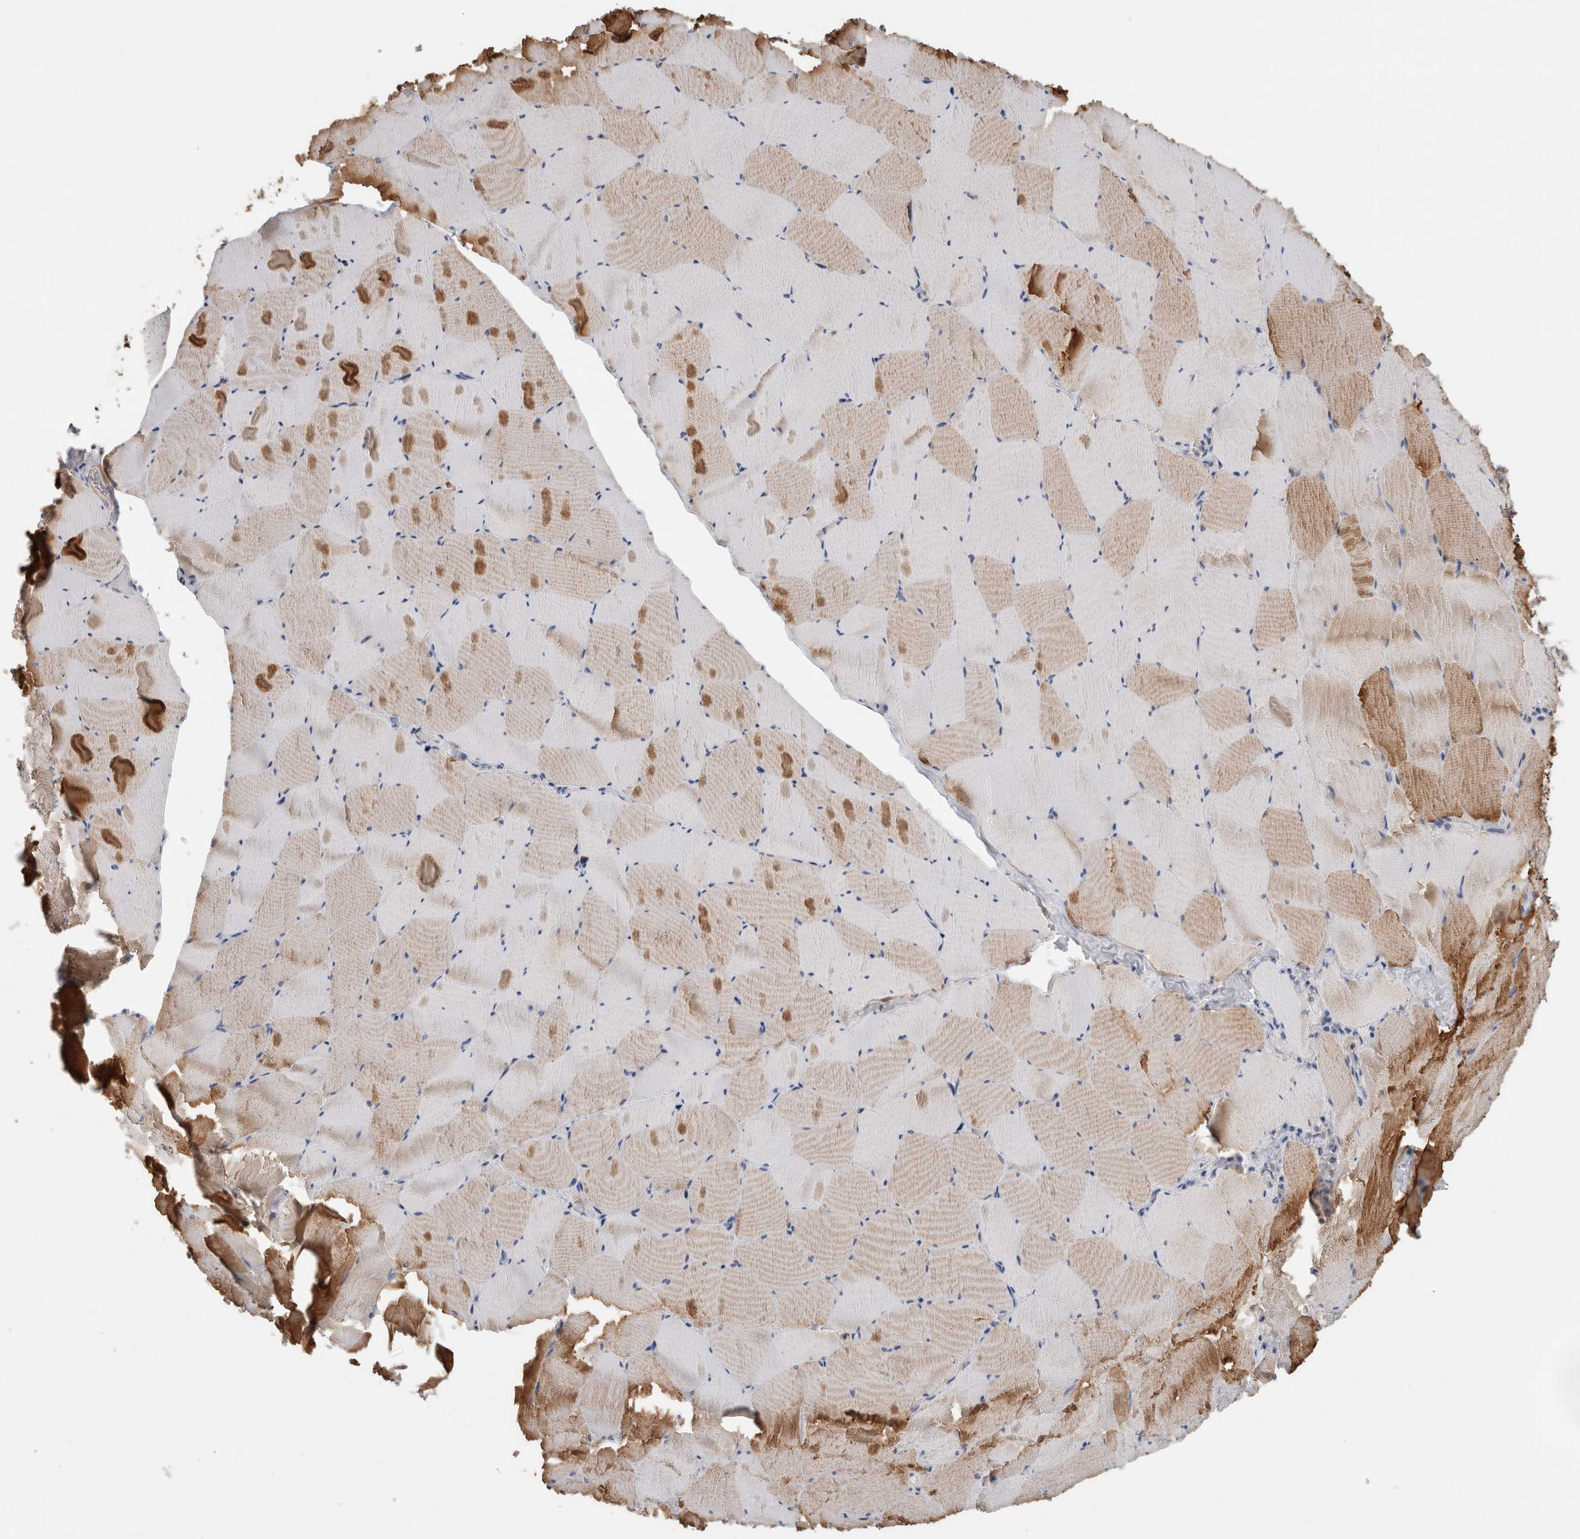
{"staining": {"intensity": "moderate", "quantity": "25%-75%", "location": "cytoplasmic/membranous"}, "tissue": "skeletal muscle", "cell_type": "Myocytes", "image_type": "normal", "snomed": [{"axis": "morphology", "description": "Normal tissue, NOS"}, {"axis": "topography", "description": "Skeletal muscle"}], "caption": "A brown stain shows moderate cytoplasmic/membranous expression of a protein in myocytes of benign skeletal muscle. Nuclei are stained in blue.", "gene": "CFI", "patient": {"sex": "male", "age": 62}}